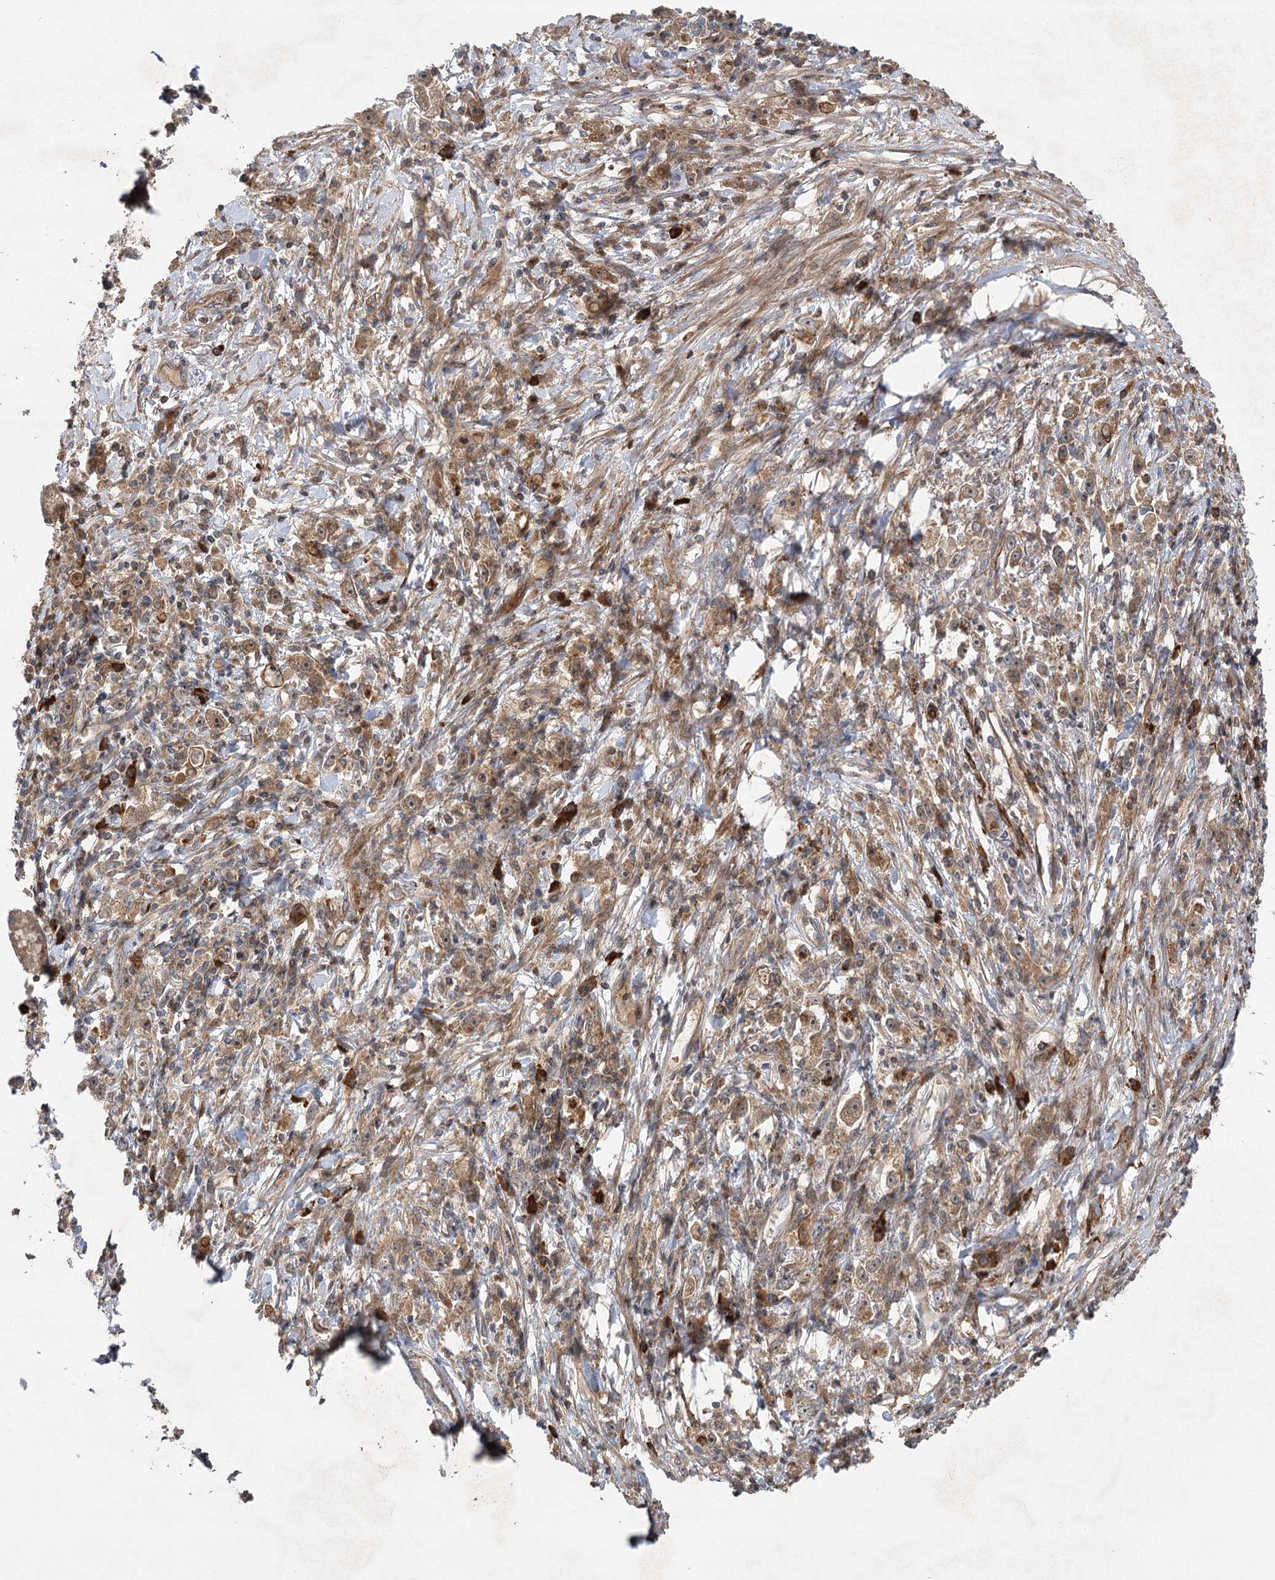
{"staining": {"intensity": "moderate", "quantity": ">75%", "location": "cytoplasmic/membranous"}, "tissue": "stomach cancer", "cell_type": "Tumor cells", "image_type": "cancer", "snomed": [{"axis": "morphology", "description": "Adenocarcinoma, NOS"}, {"axis": "topography", "description": "Stomach"}], "caption": "Moderate cytoplasmic/membranous protein expression is seen in about >75% of tumor cells in stomach cancer (adenocarcinoma).", "gene": "KCNN2", "patient": {"sex": "female", "age": 59}}